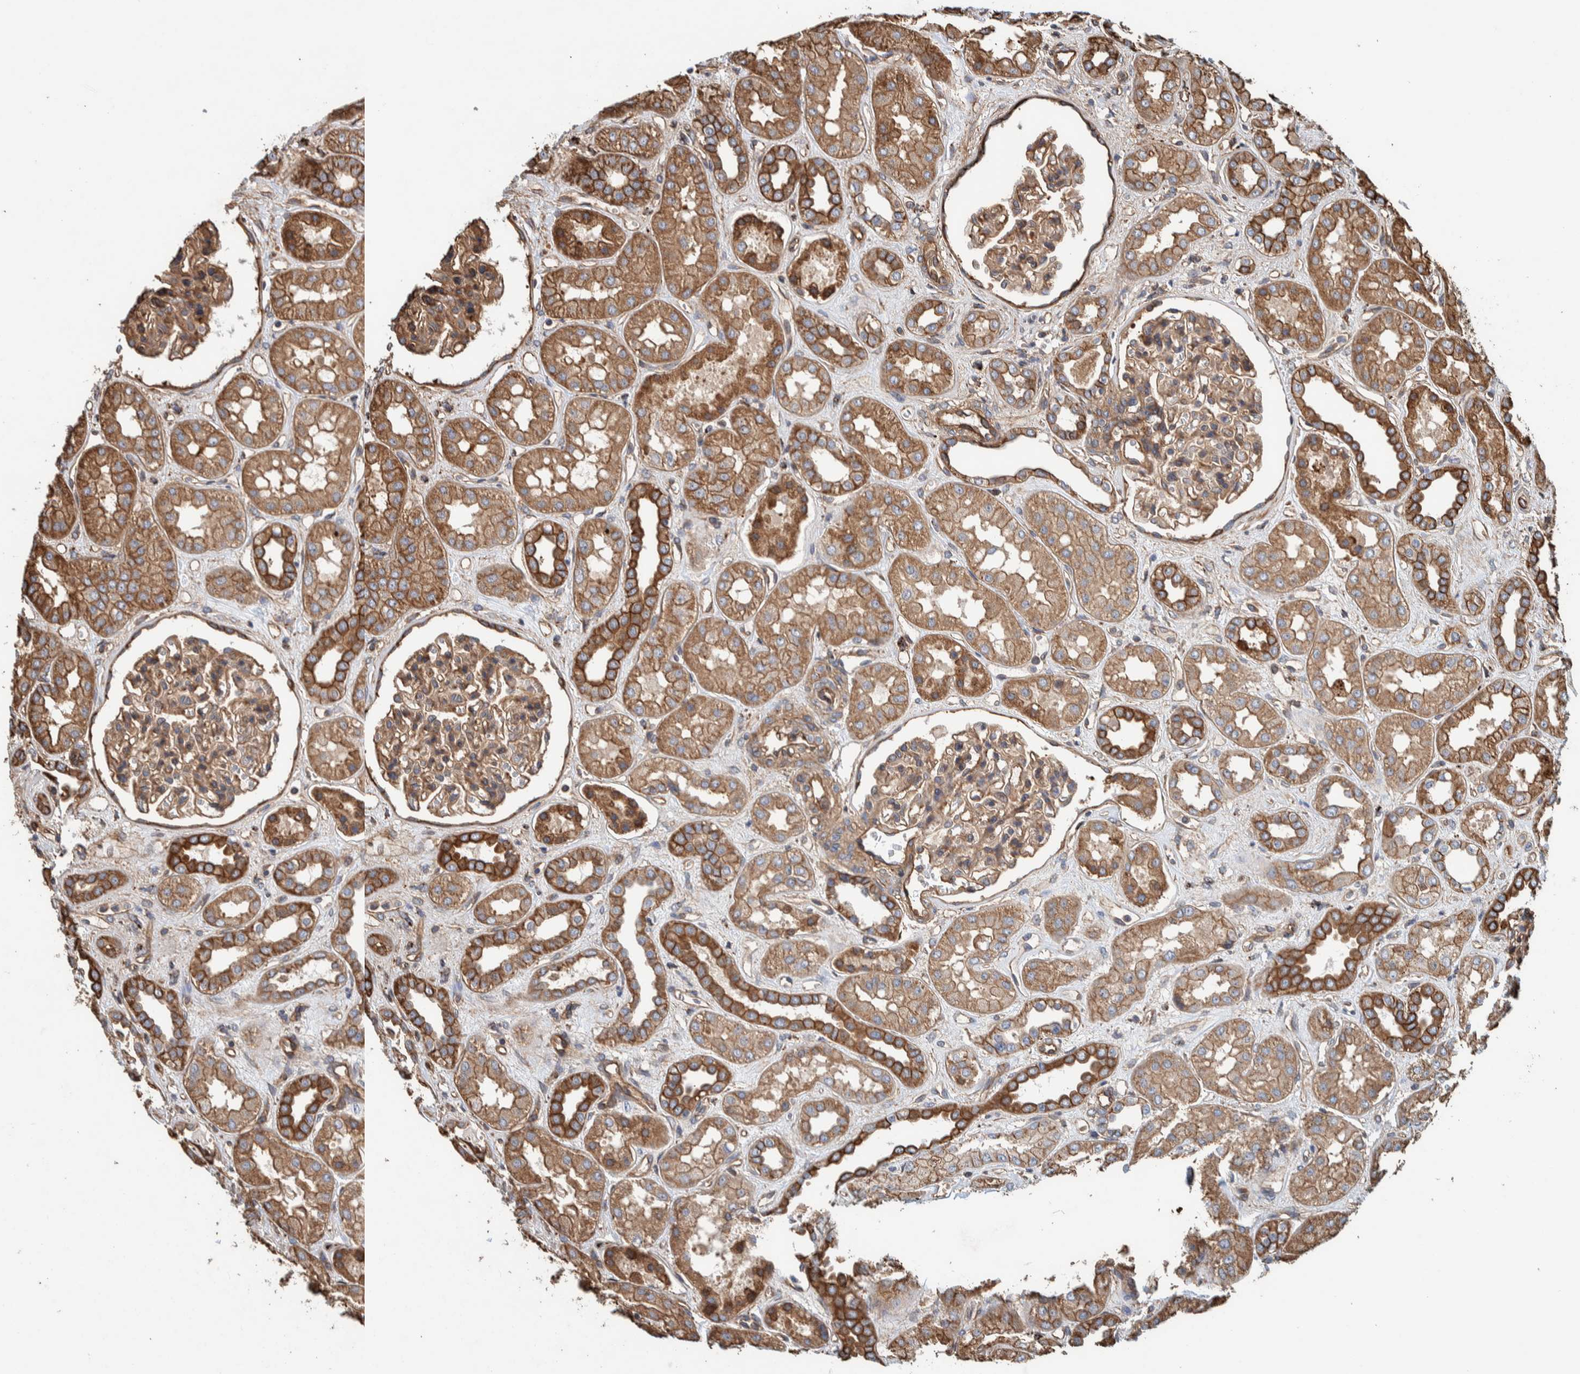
{"staining": {"intensity": "moderate", "quantity": ">75%", "location": "cytoplasmic/membranous"}, "tissue": "kidney", "cell_type": "Cells in glomeruli", "image_type": "normal", "snomed": [{"axis": "morphology", "description": "Normal tissue, NOS"}, {"axis": "topography", "description": "Kidney"}], "caption": "Moderate cytoplasmic/membranous protein staining is seen in approximately >75% of cells in glomeruli in kidney. (IHC, brightfield microscopy, high magnification).", "gene": "PKD1L1", "patient": {"sex": "male", "age": 59}}